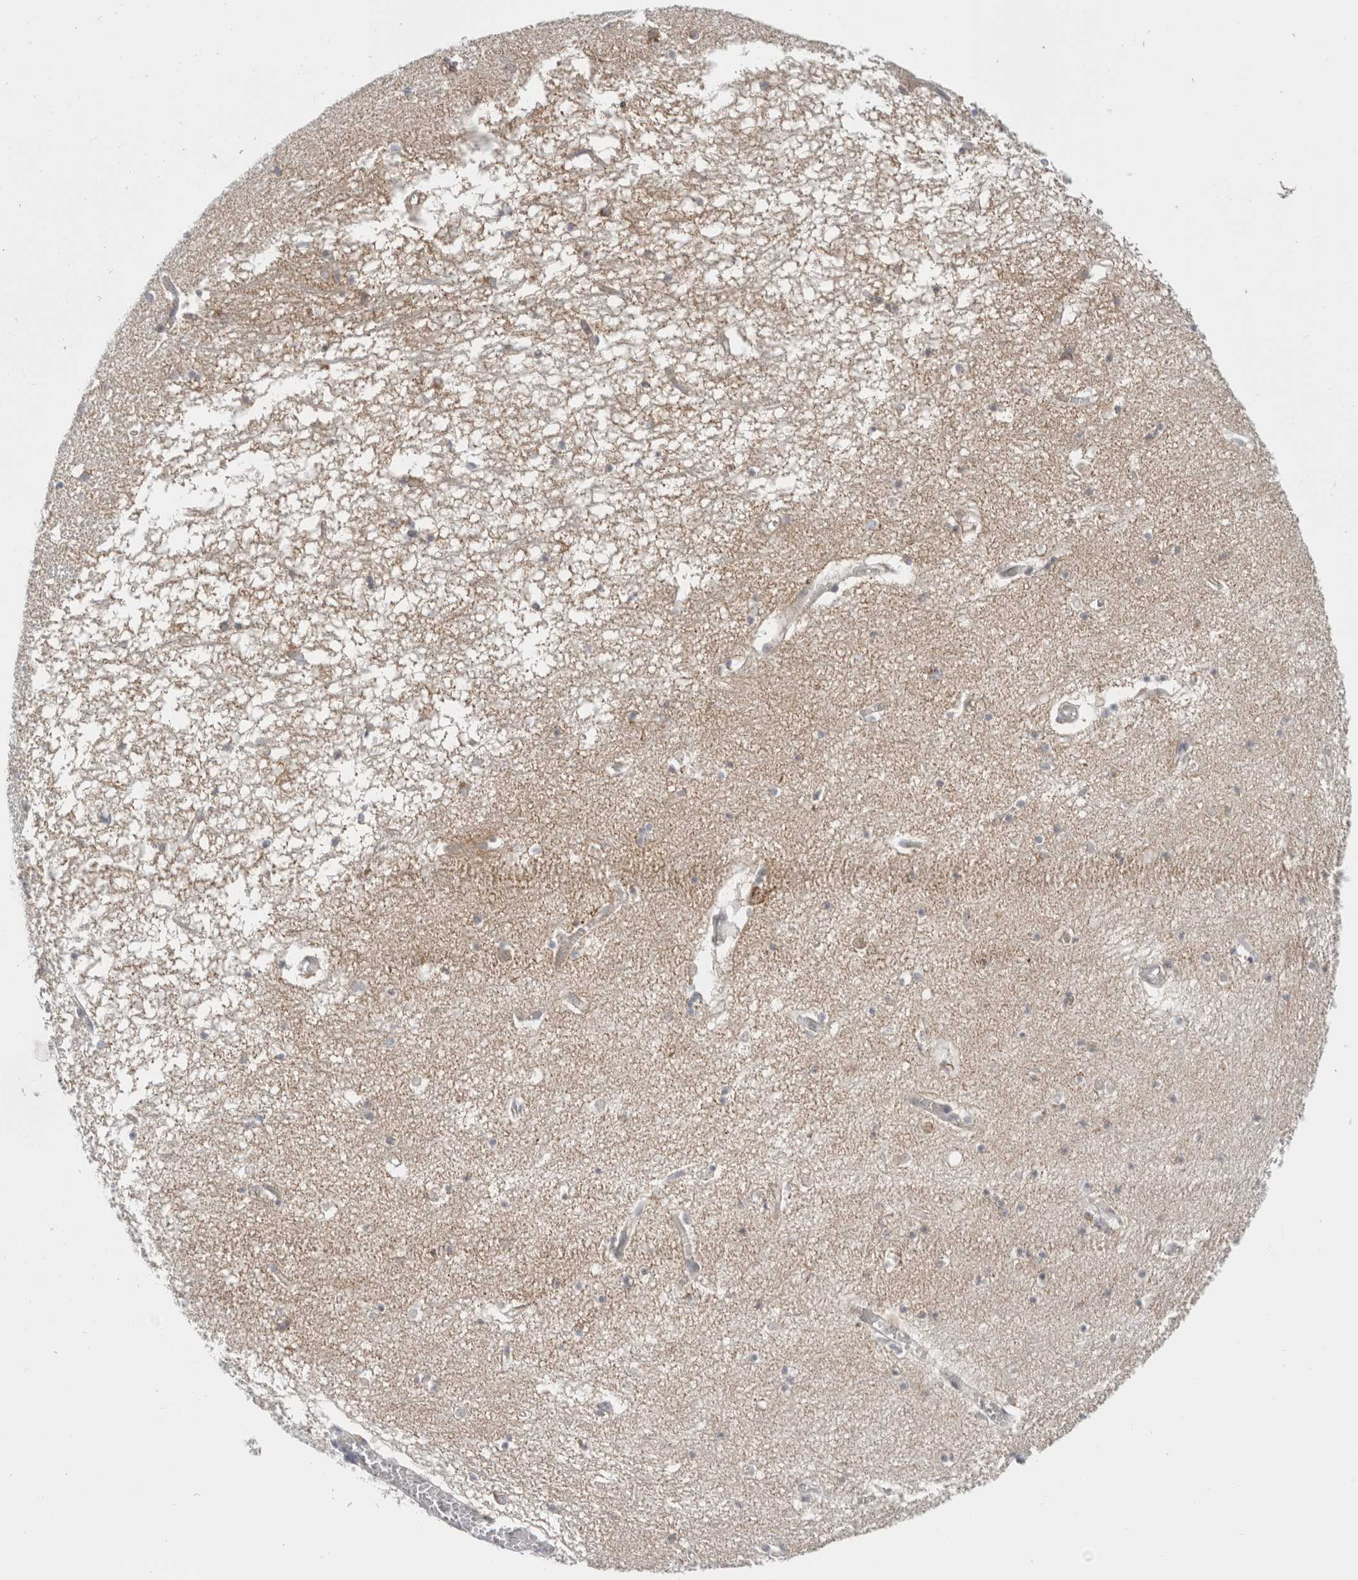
{"staining": {"intensity": "negative", "quantity": "none", "location": "none"}, "tissue": "hippocampus", "cell_type": "Glial cells", "image_type": "normal", "snomed": [{"axis": "morphology", "description": "Normal tissue, NOS"}, {"axis": "topography", "description": "Hippocampus"}], "caption": "Micrograph shows no protein staining in glial cells of benign hippocampus. Brightfield microscopy of immunohistochemistry stained with DAB (3,3'-diaminobenzidine) (brown) and hematoxylin (blue), captured at high magnification.", "gene": "FAHD1", "patient": {"sex": "male", "age": 70}}